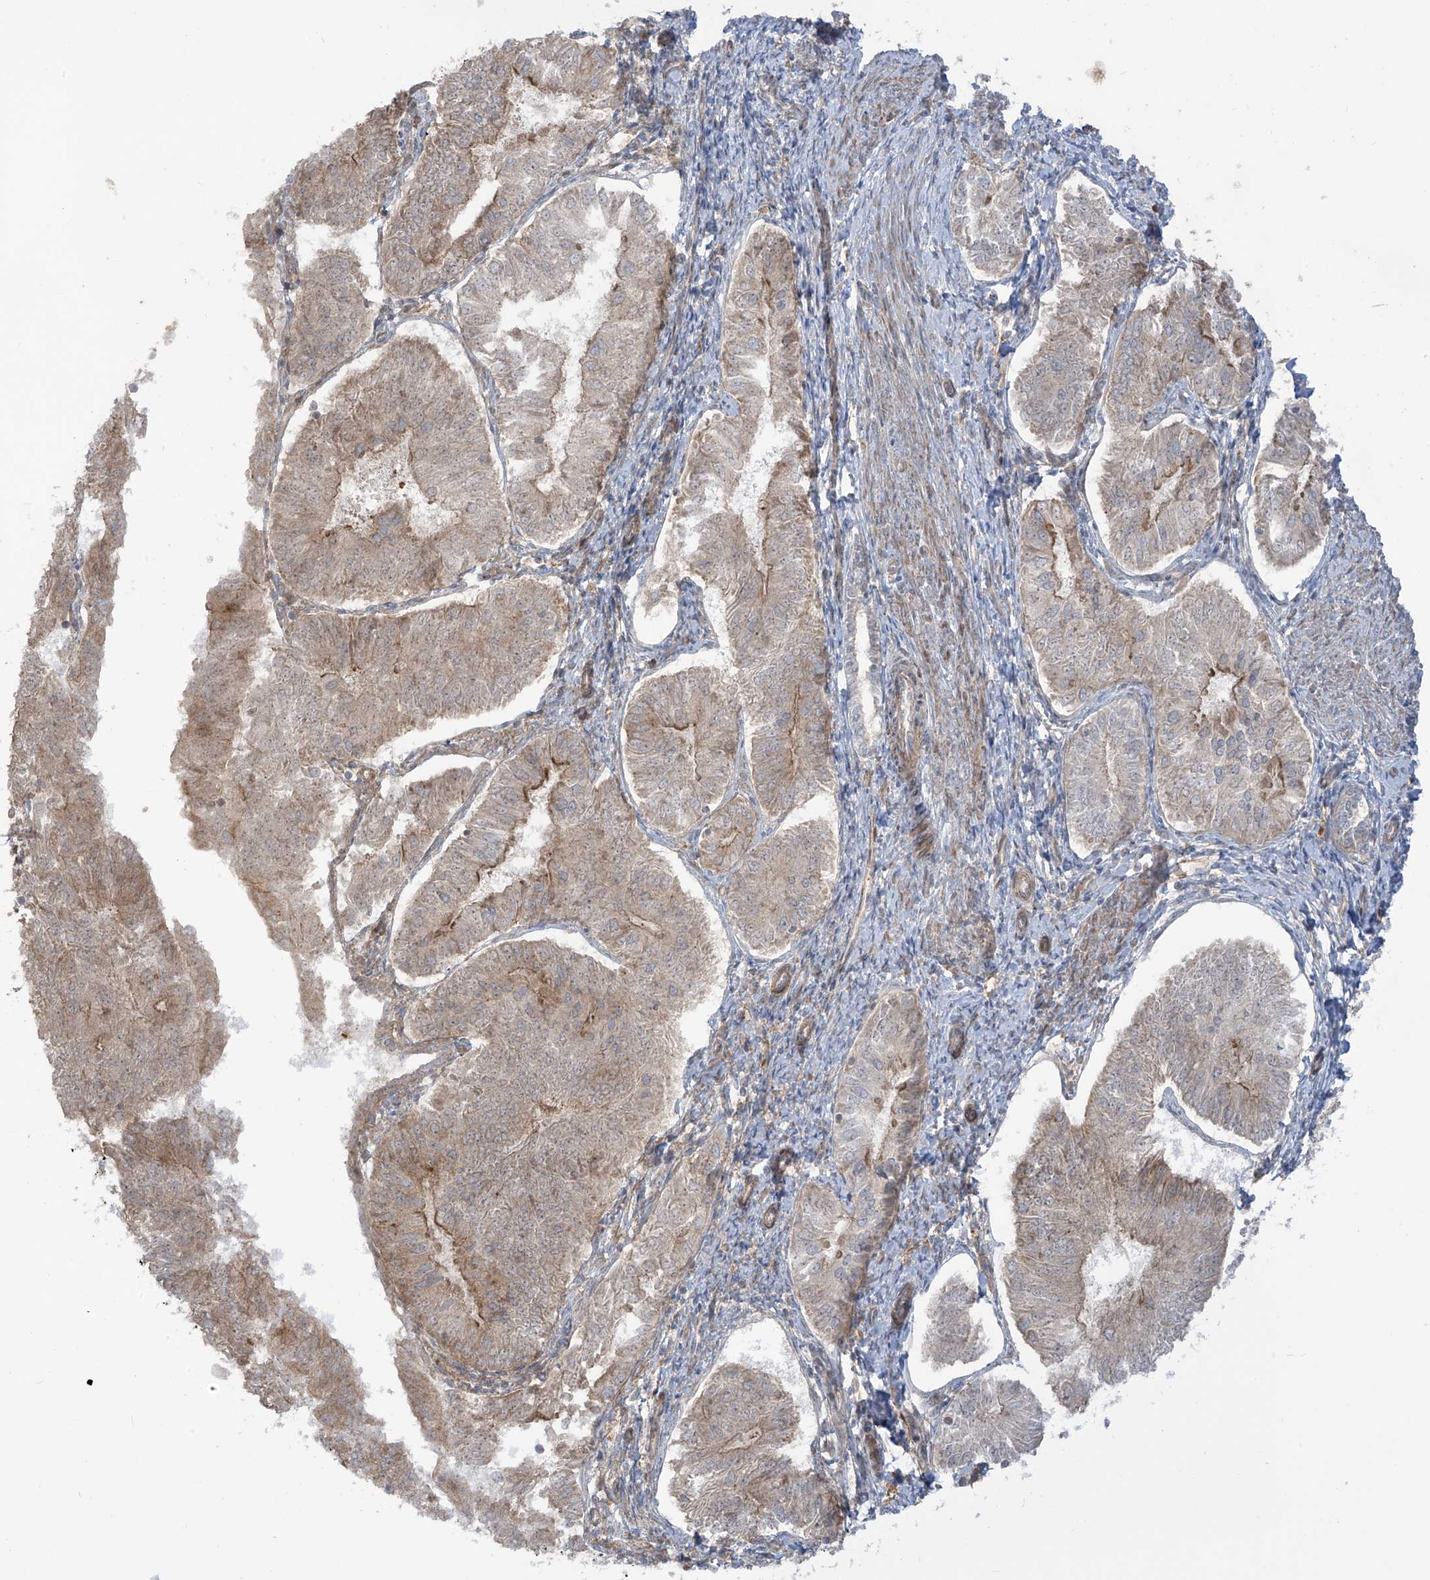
{"staining": {"intensity": "weak", "quantity": ">75%", "location": "cytoplasmic/membranous"}, "tissue": "endometrial cancer", "cell_type": "Tumor cells", "image_type": "cancer", "snomed": [{"axis": "morphology", "description": "Adenocarcinoma, NOS"}, {"axis": "topography", "description": "Endometrium"}], "caption": "Human endometrial cancer (adenocarcinoma) stained for a protein (brown) displays weak cytoplasmic/membranous positive expression in approximately >75% of tumor cells.", "gene": "ENTR1", "patient": {"sex": "female", "age": 58}}